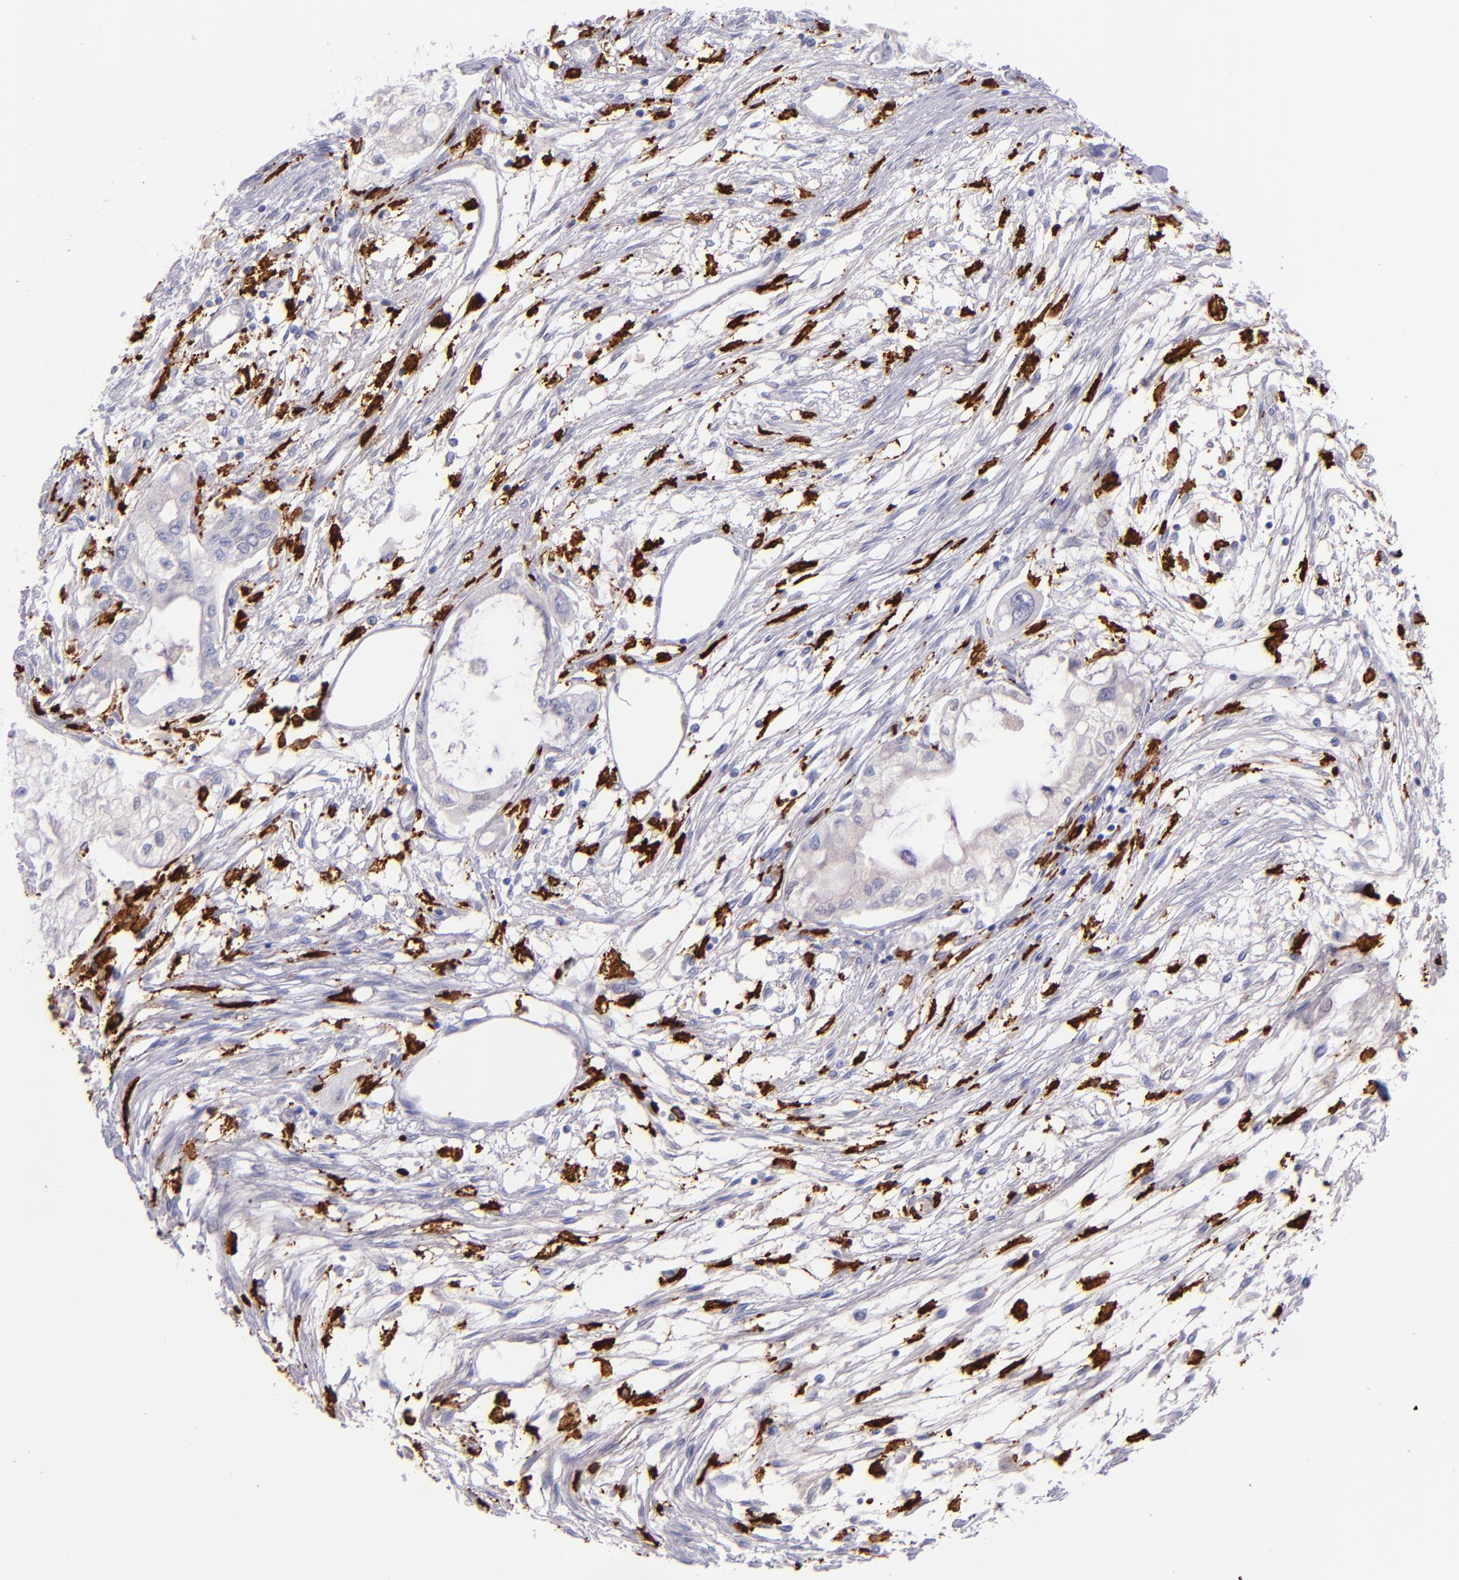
{"staining": {"intensity": "negative", "quantity": "none", "location": "none"}, "tissue": "pancreatic cancer", "cell_type": "Tumor cells", "image_type": "cancer", "snomed": [{"axis": "morphology", "description": "Adenocarcinoma, NOS"}, {"axis": "topography", "description": "Pancreas"}], "caption": "An IHC photomicrograph of adenocarcinoma (pancreatic) is shown. There is no staining in tumor cells of adenocarcinoma (pancreatic). (Stains: DAB immunohistochemistry (IHC) with hematoxylin counter stain, Microscopy: brightfield microscopy at high magnification).", "gene": "CD163", "patient": {"sex": "male", "age": 79}}